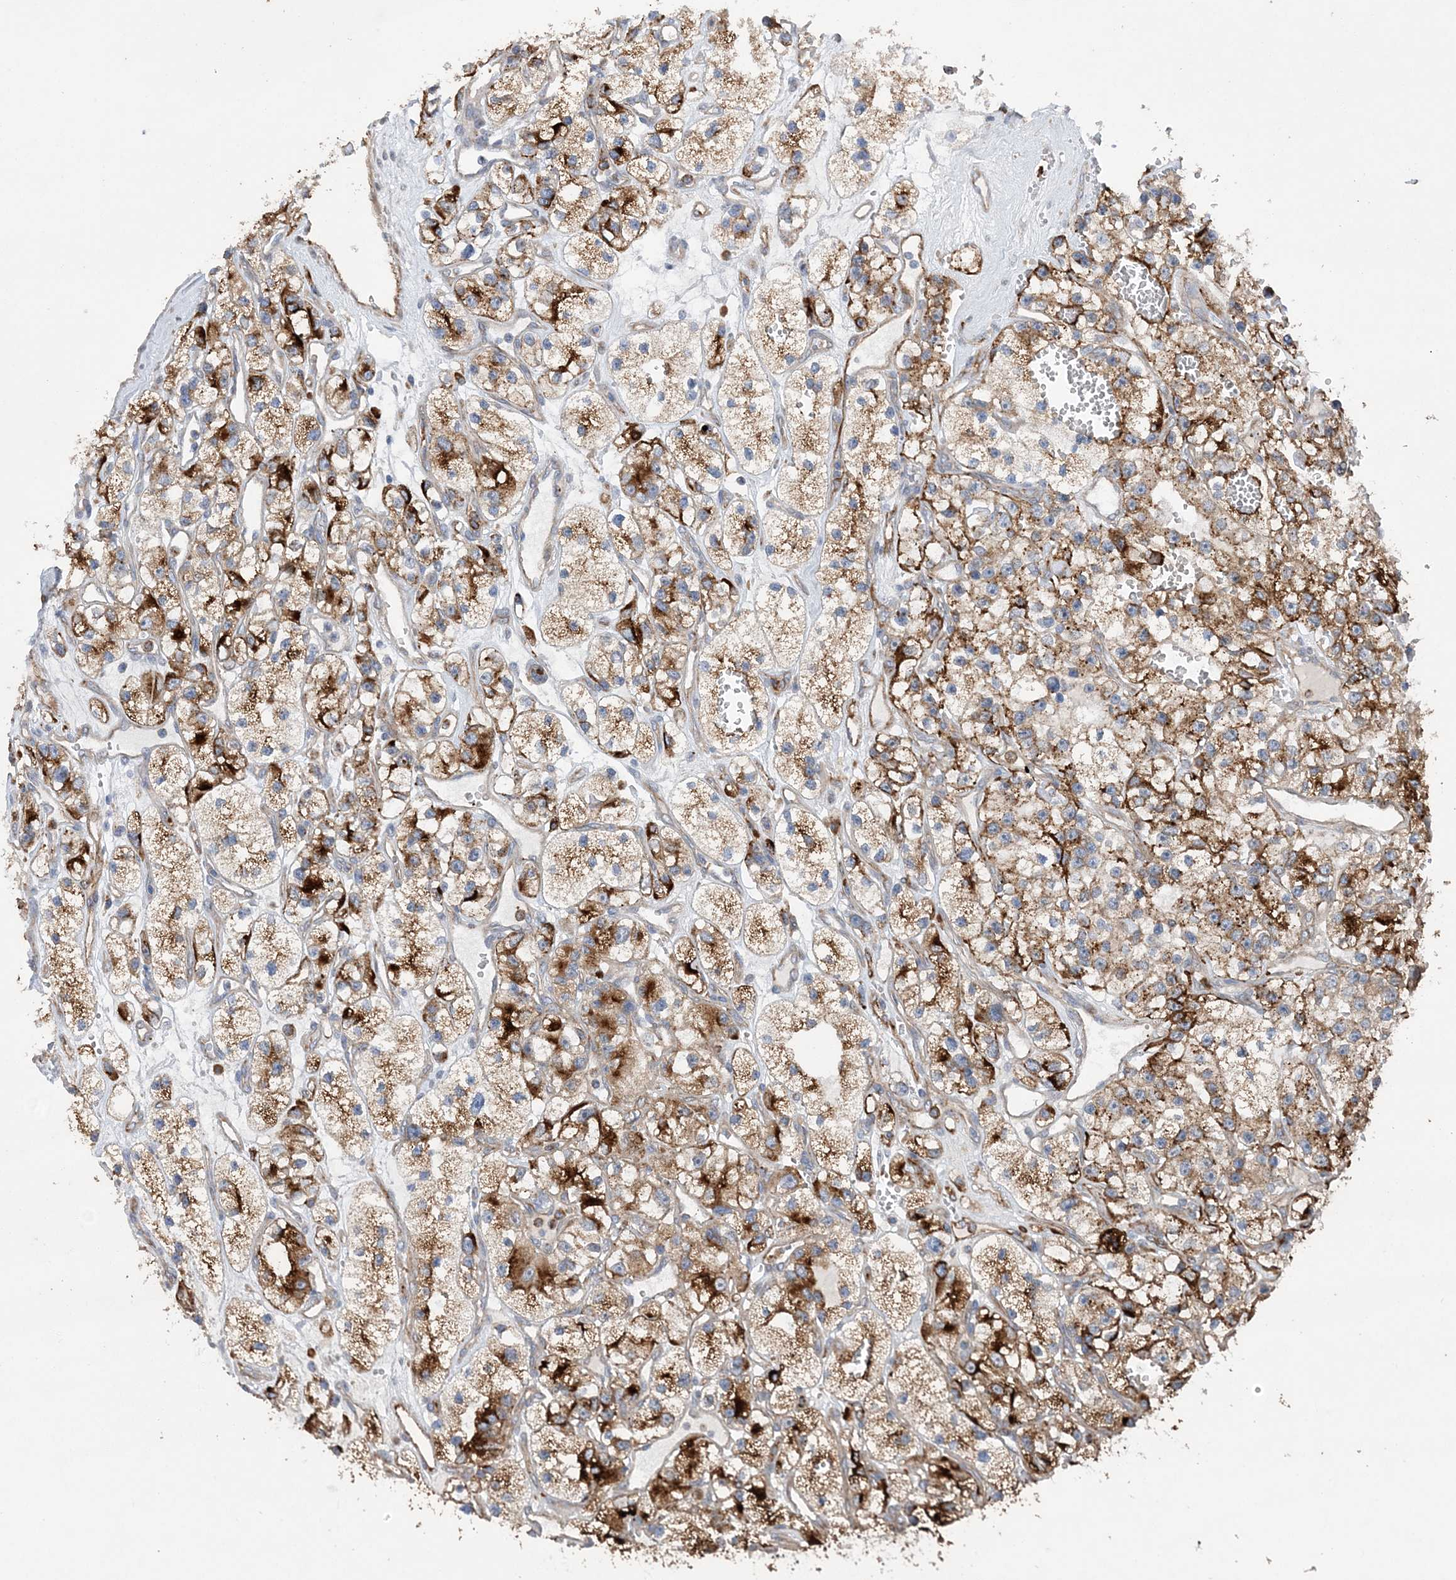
{"staining": {"intensity": "strong", "quantity": "25%-75%", "location": "cytoplasmic/membranous"}, "tissue": "renal cancer", "cell_type": "Tumor cells", "image_type": "cancer", "snomed": [{"axis": "morphology", "description": "Adenocarcinoma, NOS"}, {"axis": "topography", "description": "Kidney"}], "caption": "Protein positivity by immunohistochemistry (IHC) shows strong cytoplasmic/membranous staining in approximately 25%-75% of tumor cells in adenocarcinoma (renal).", "gene": "PTTG1IP", "patient": {"sex": "female", "age": 57}}